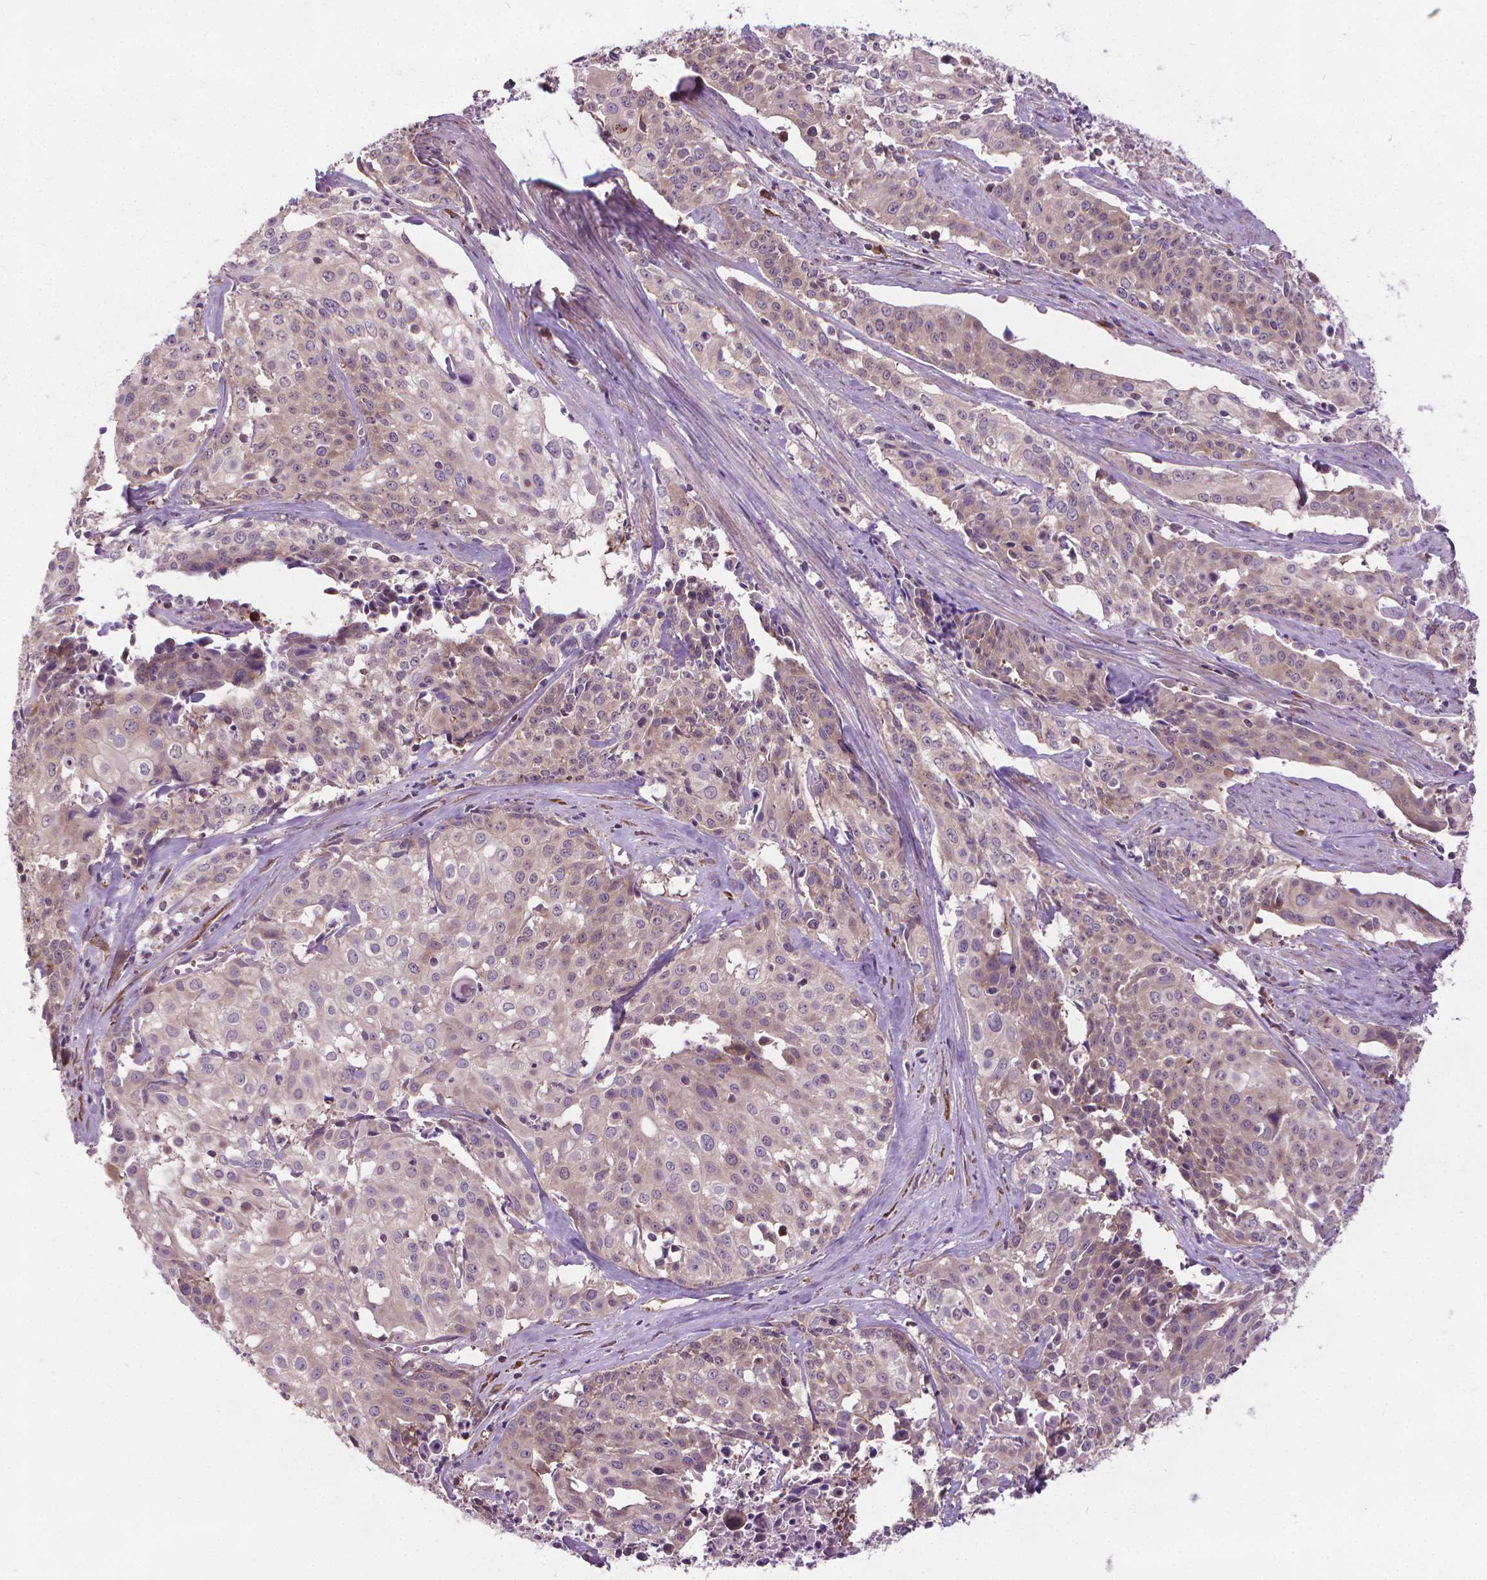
{"staining": {"intensity": "weak", "quantity": "<25%", "location": "cytoplasmic/membranous"}, "tissue": "cervical cancer", "cell_type": "Tumor cells", "image_type": "cancer", "snomed": [{"axis": "morphology", "description": "Squamous cell carcinoma, NOS"}, {"axis": "topography", "description": "Cervix"}], "caption": "There is no significant expression in tumor cells of cervical squamous cell carcinoma.", "gene": "NUDT1", "patient": {"sex": "female", "age": 39}}